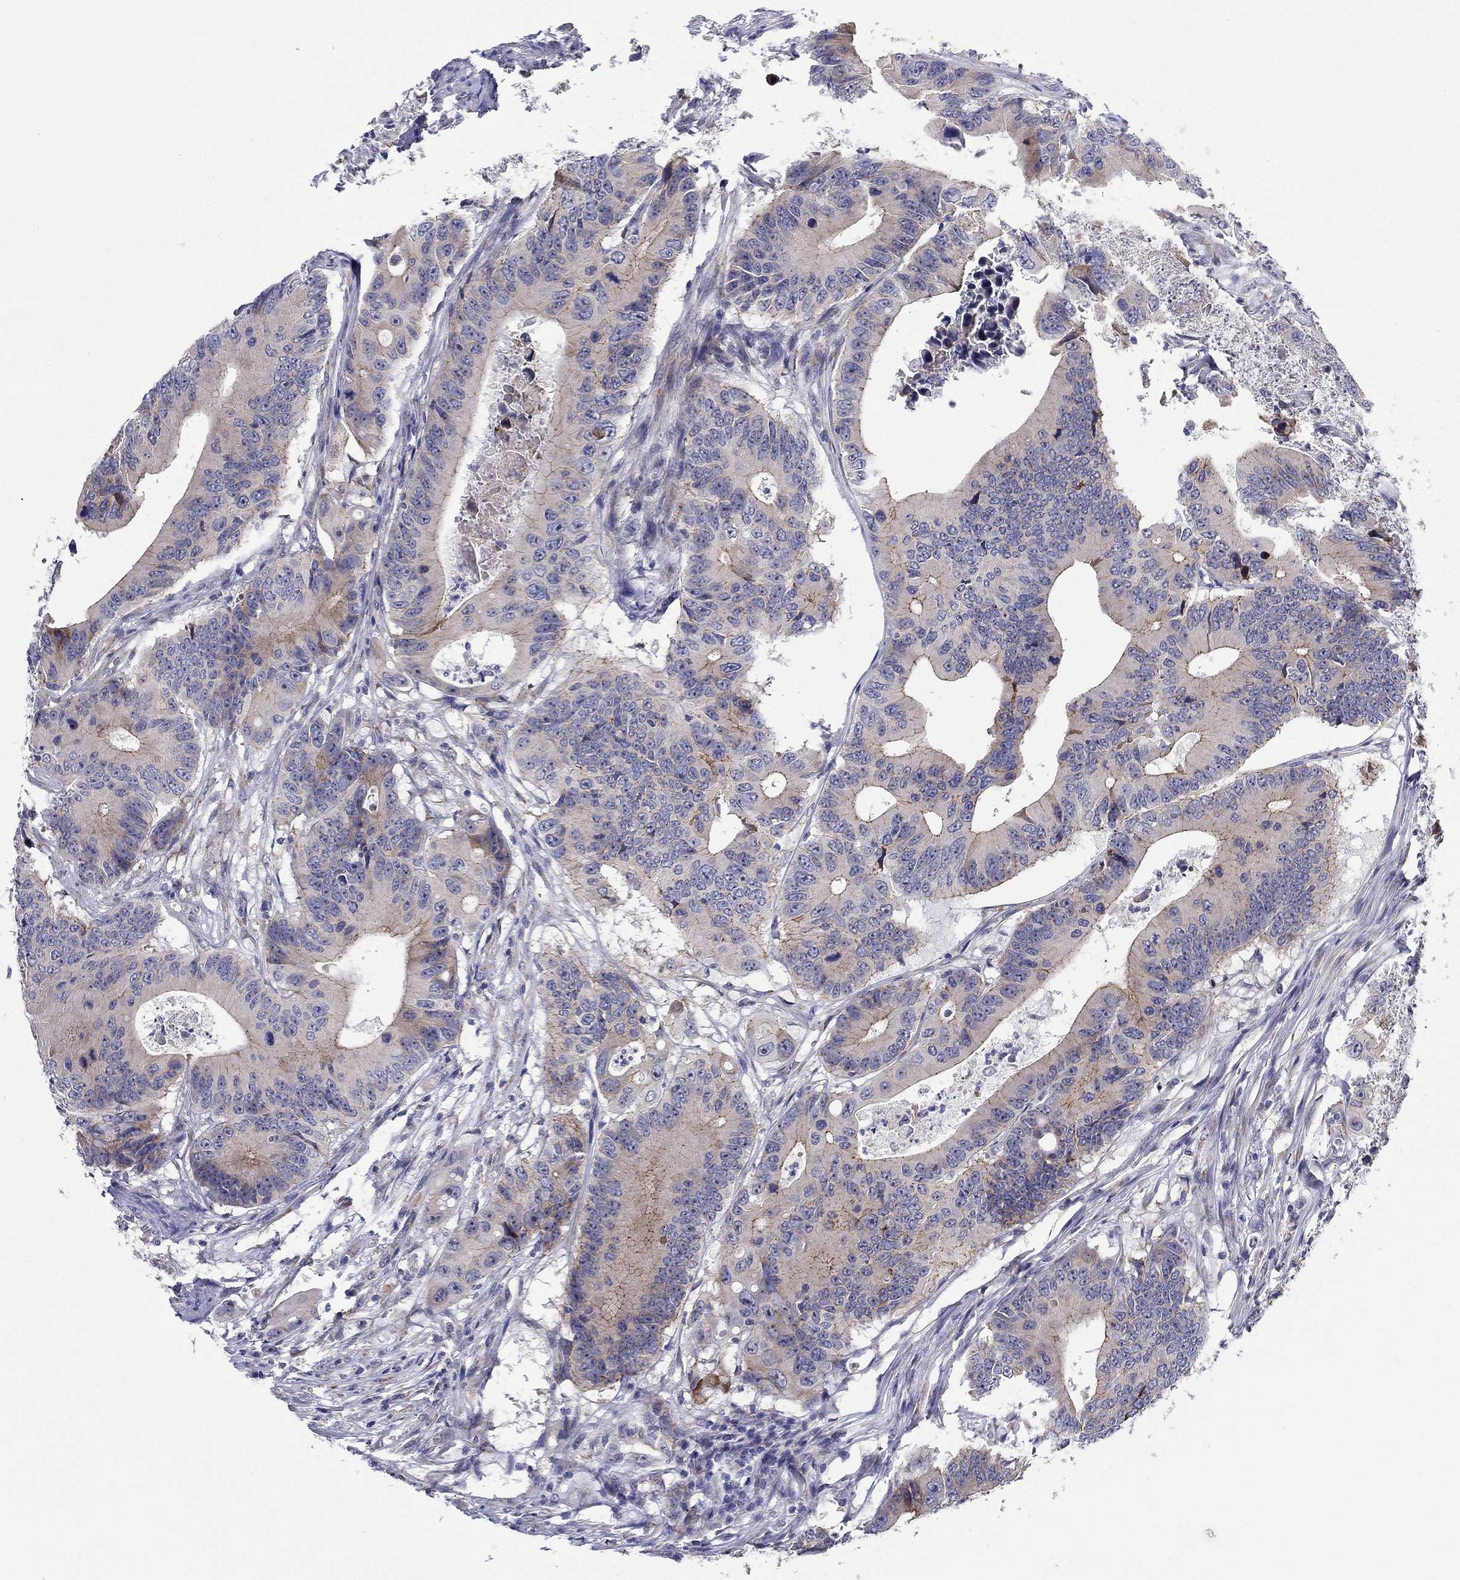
{"staining": {"intensity": "strong", "quantity": "25%-75%", "location": "cytoplasmic/membranous"}, "tissue": "colorectal cancer", "cell_type": "Tumor cells", "image_type": "cancer", "snomed": [{"axis": "morphology", "description": "Adenocarcinoma, NOS"}, {"axis": "topography", "description": "Colon"}], "caption": "A brown stain labels strong cytoplasmic/membranous expression of a protein in colorectal cancer tumor cells. Using DAB (3,3'-diaminobenzidine) (brown) and hematoxylin (blue) stains, captured at high magnification using brightfield microscopy.", "gene": "QRFPR", "patient": {"sex": "female", "age": 90}}